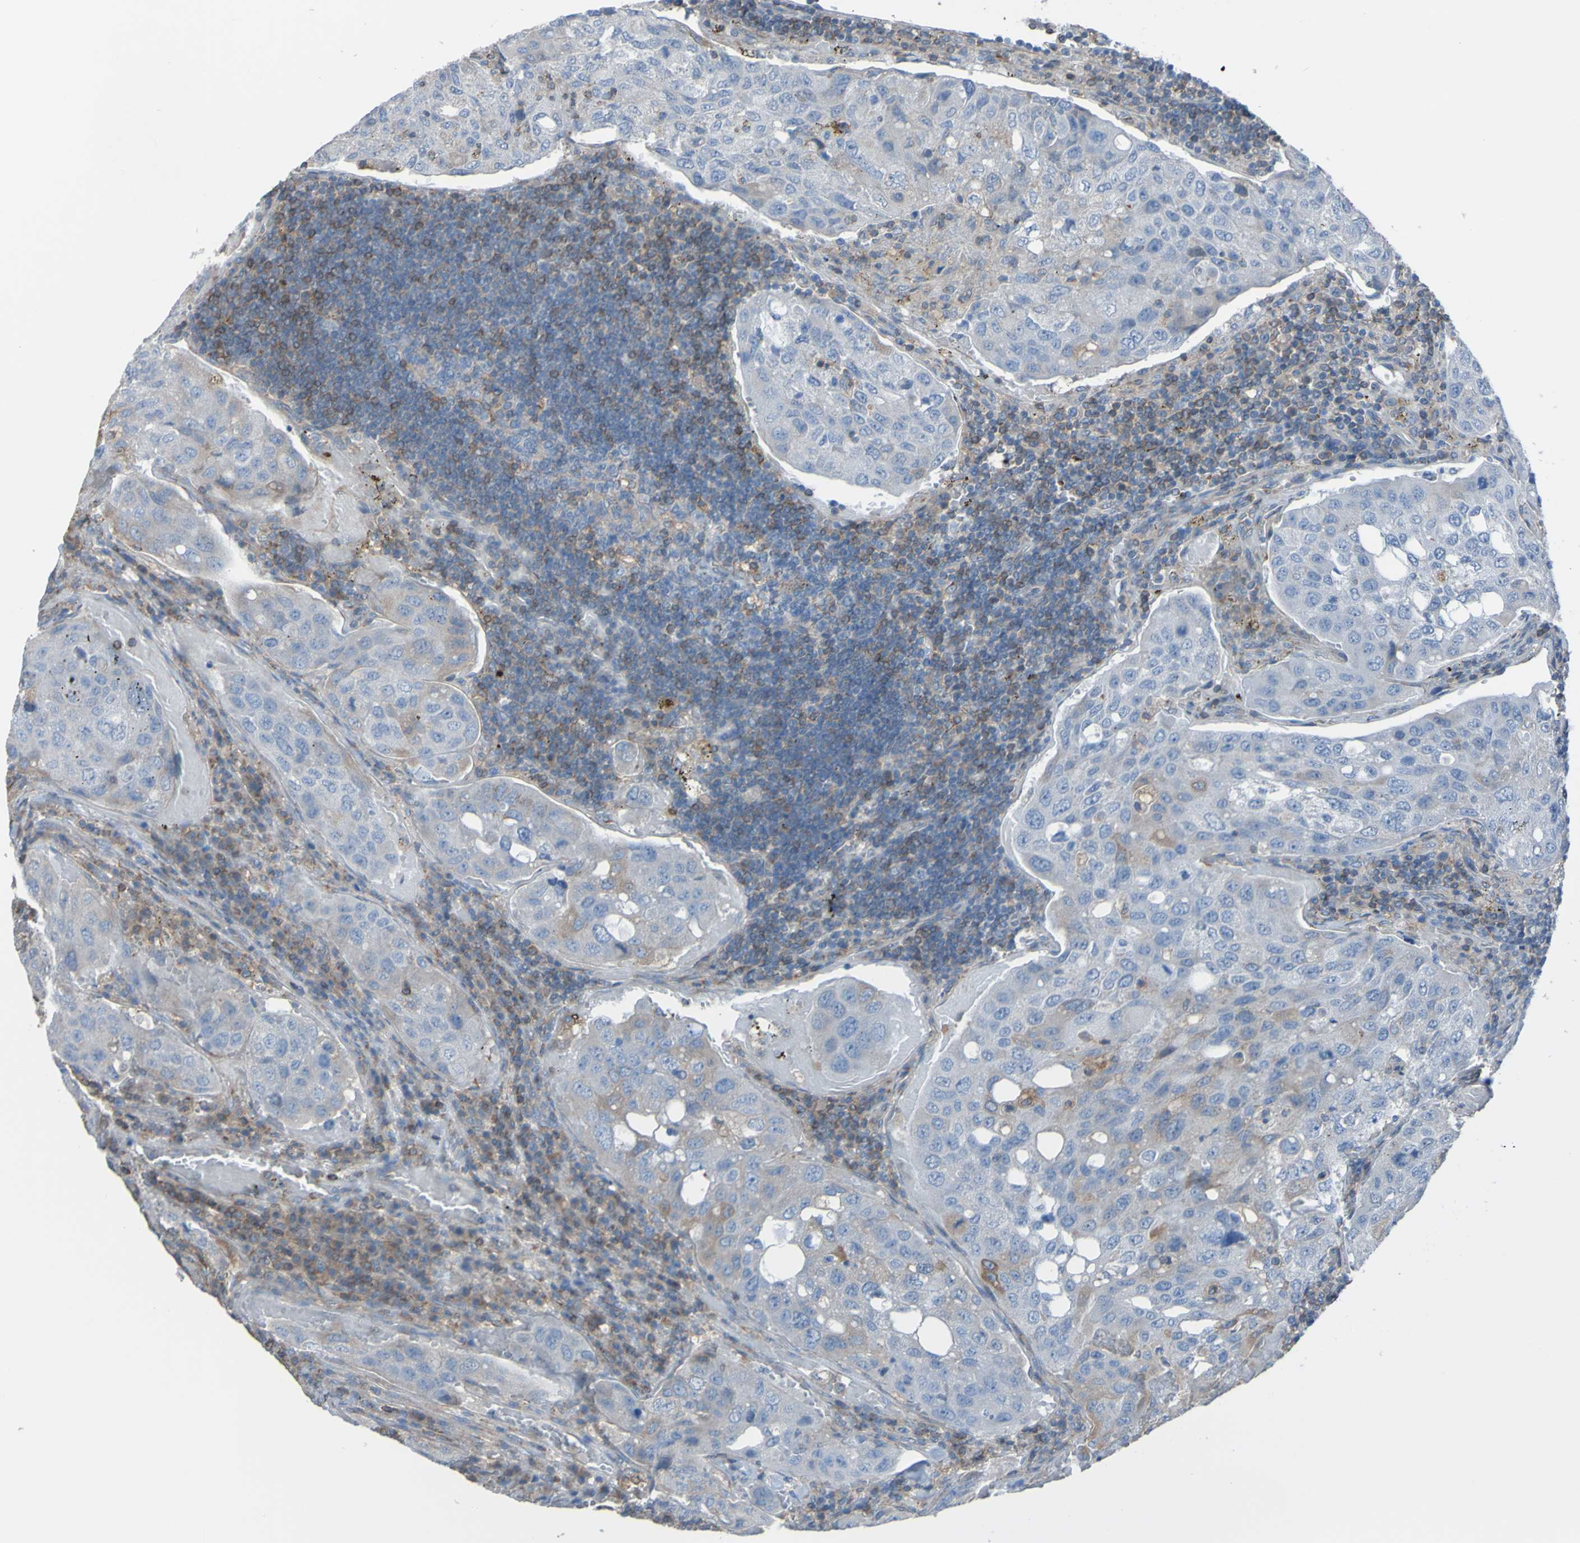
{"staining": {"intensity": "moderate", "quantity": "<25%", "location": "cytoplasmic/membranous"}, "tissue": "urothelial cancer", "cell_type": "Tumor cells", "image_type": "cancer", "snomed": [{"axis": "morphology", "description": "Urothelial carcinoma, High grade"}, {"axis": "topography", "description": "Lymph node"}, {"axis": "topography", "description": "Urinary bladder"}], "caption": "Human urothelial cancer stained for a protein (brown) exhibits moderate cytoplasmic/membranous positive staining in about <25% of tumor cells.", "gene": "MINAR1", "patient": {"sex": "male", "age": 51}}